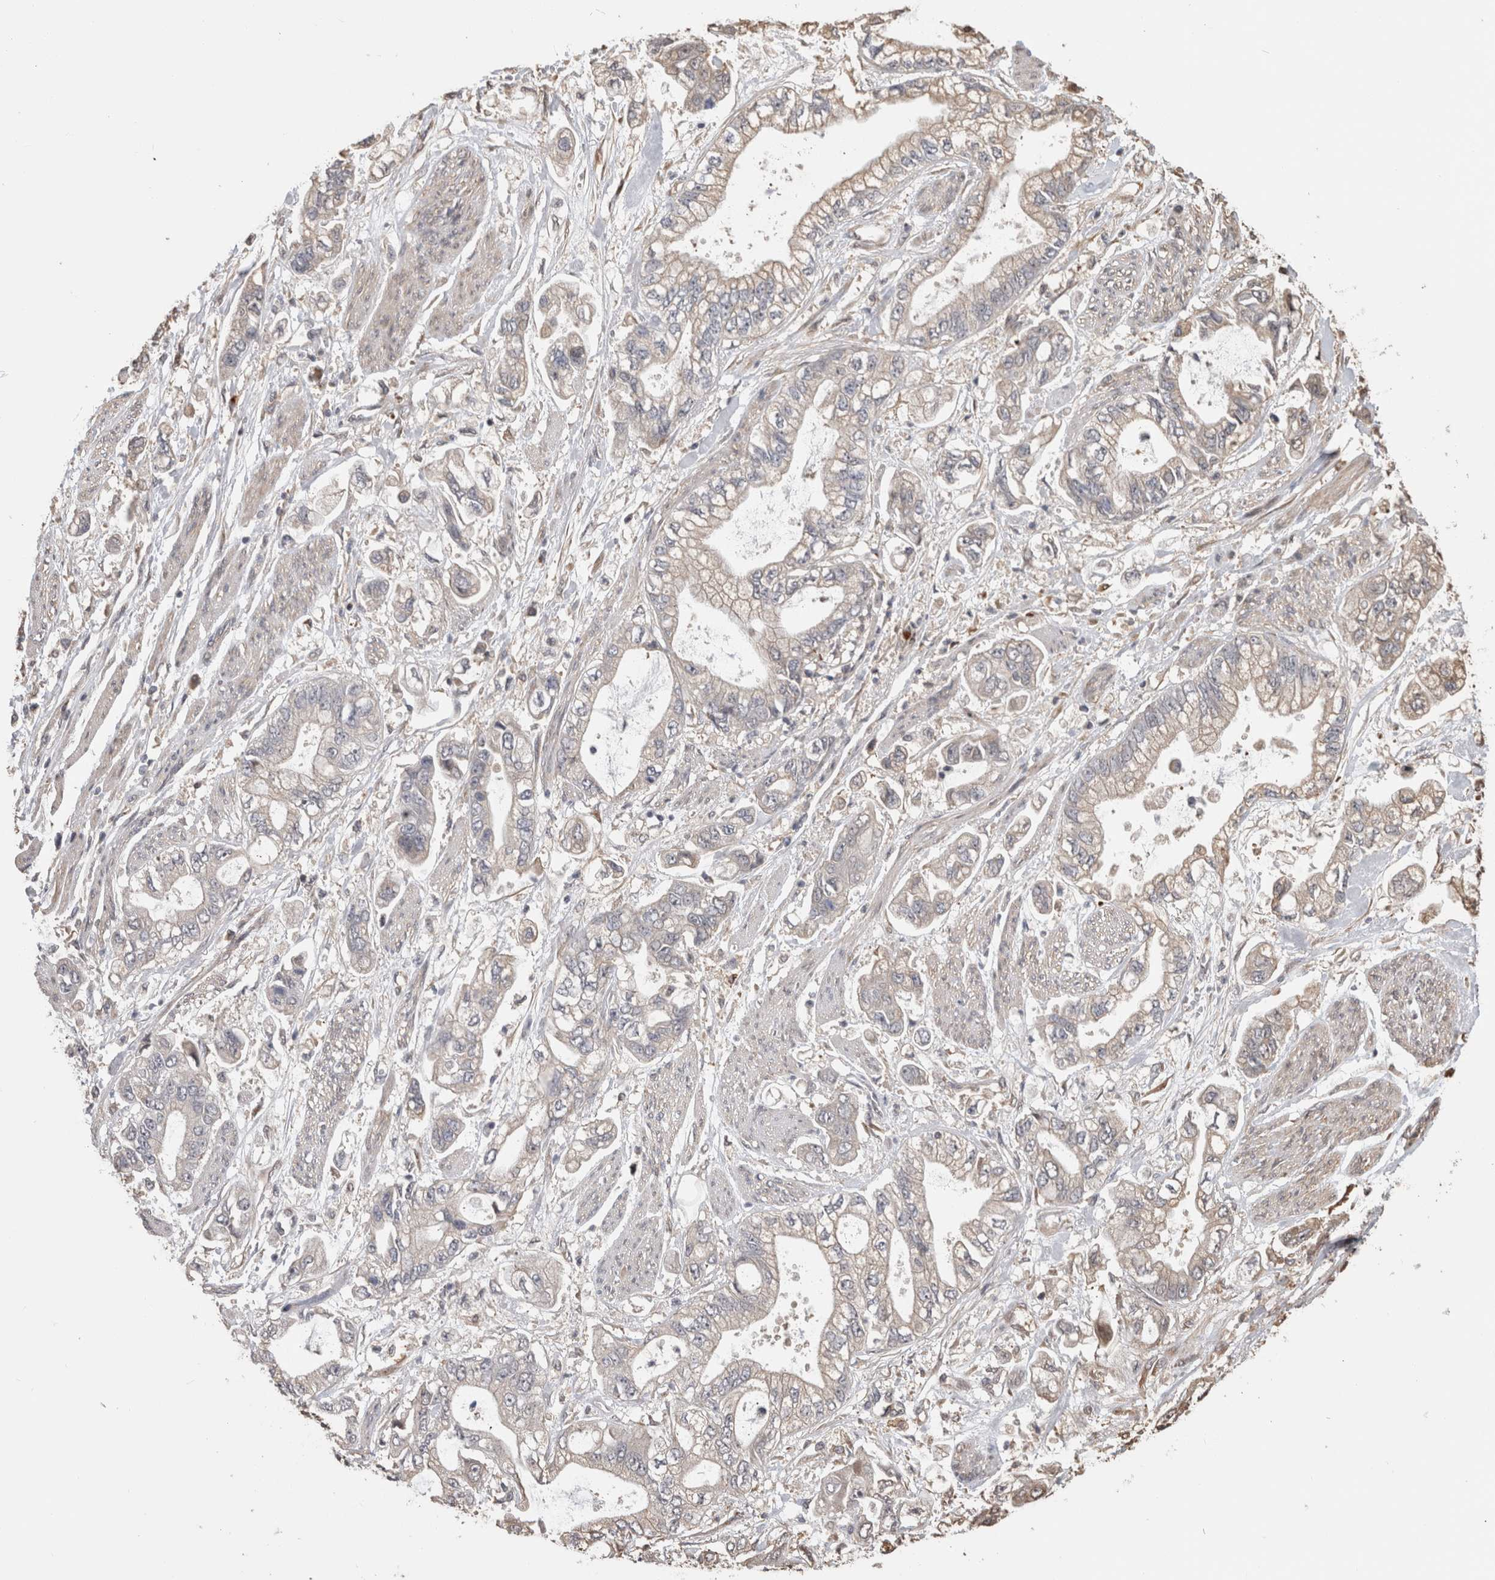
{"staining": {"intensity": "weak", "quantity": "<25%", "location": "cytoplasmic/membranous"}, "tissue": "stomach cancer", "cell_type": "Tumor cells", "image_type": "cancer", "snomed": [{"axis": "morphology", "description": "Normal tissue, NOS"}, {"axis": "morphology", "description": "Adenocarcinoma, NOS"}, {"axis": "topography", "description": "Stomach"}], "caption": "Tumor cells show no significant expression in adenocarcinoma (stomach). (DAB (3,3'-diaminobenzidine) immunohistochemistry (IHC) with hematoxylin counter stain).", "gene": "CLIP1", "patient": {"sex": "male", "age": 62}}